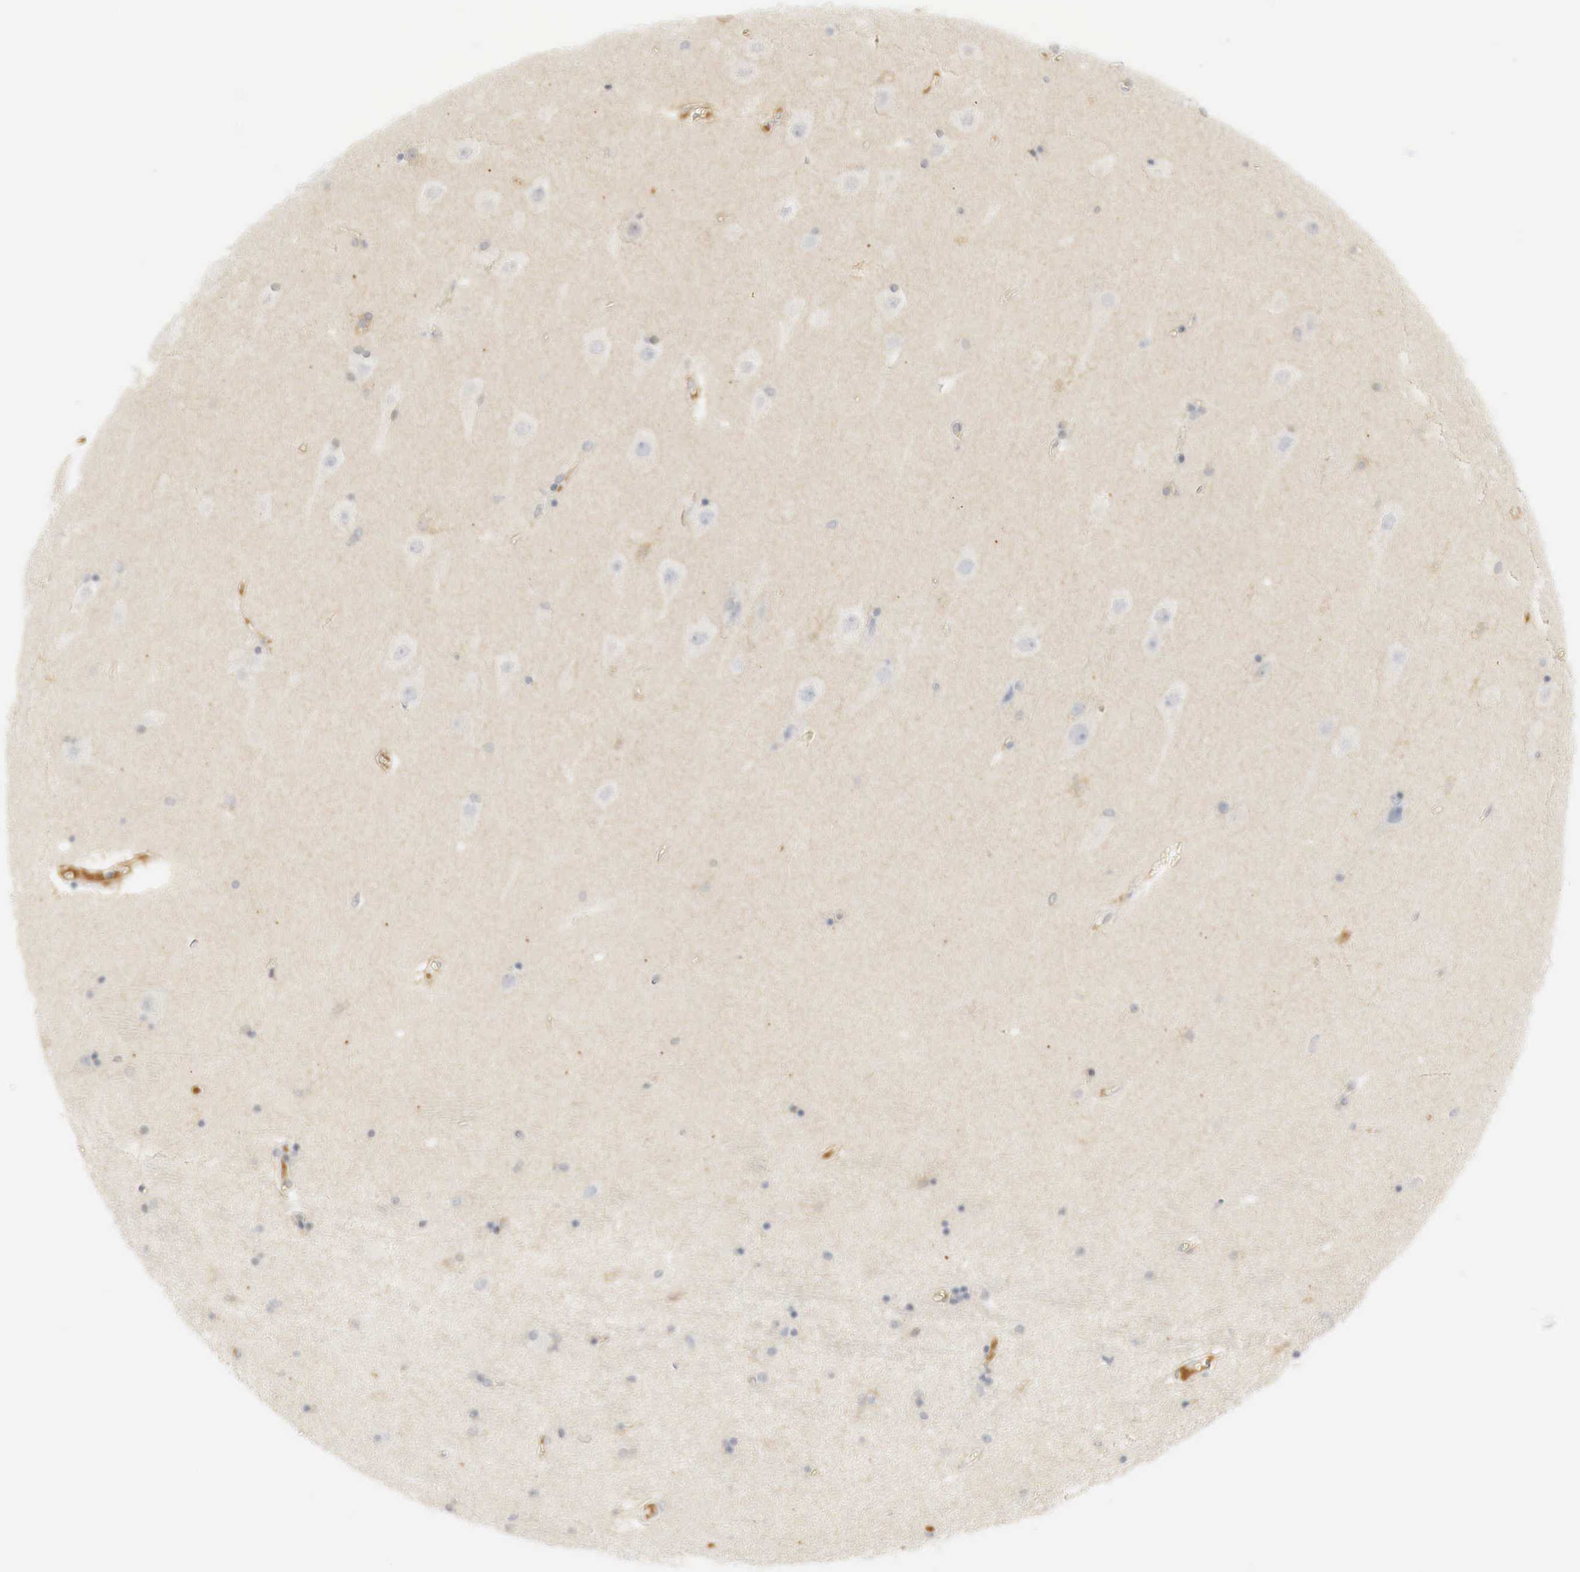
{"staining": {"intensity": "negative", "quantity": "none", "location": "none"}, "tissue": "hippocampus", "cell_type": "Glial cells", "image_type": "normal", "snomed": [{"axis": "morphology", "description": "Normal tissue, NOS"}, {"axis": "topography", "description": "Hippocampus"}], "caption": "High power microscopy micrograph of an immunohistochemistry photomicrograph of normal hippocampus, revealing no significant staining in glial cells. (Brightfield microscopy of DAB (3,3'-diaminobenzidine) immunohistochemistry (IHC) at high magnification).", "gene": "MYC", "patient": {"sex": "female", "age": 54}}